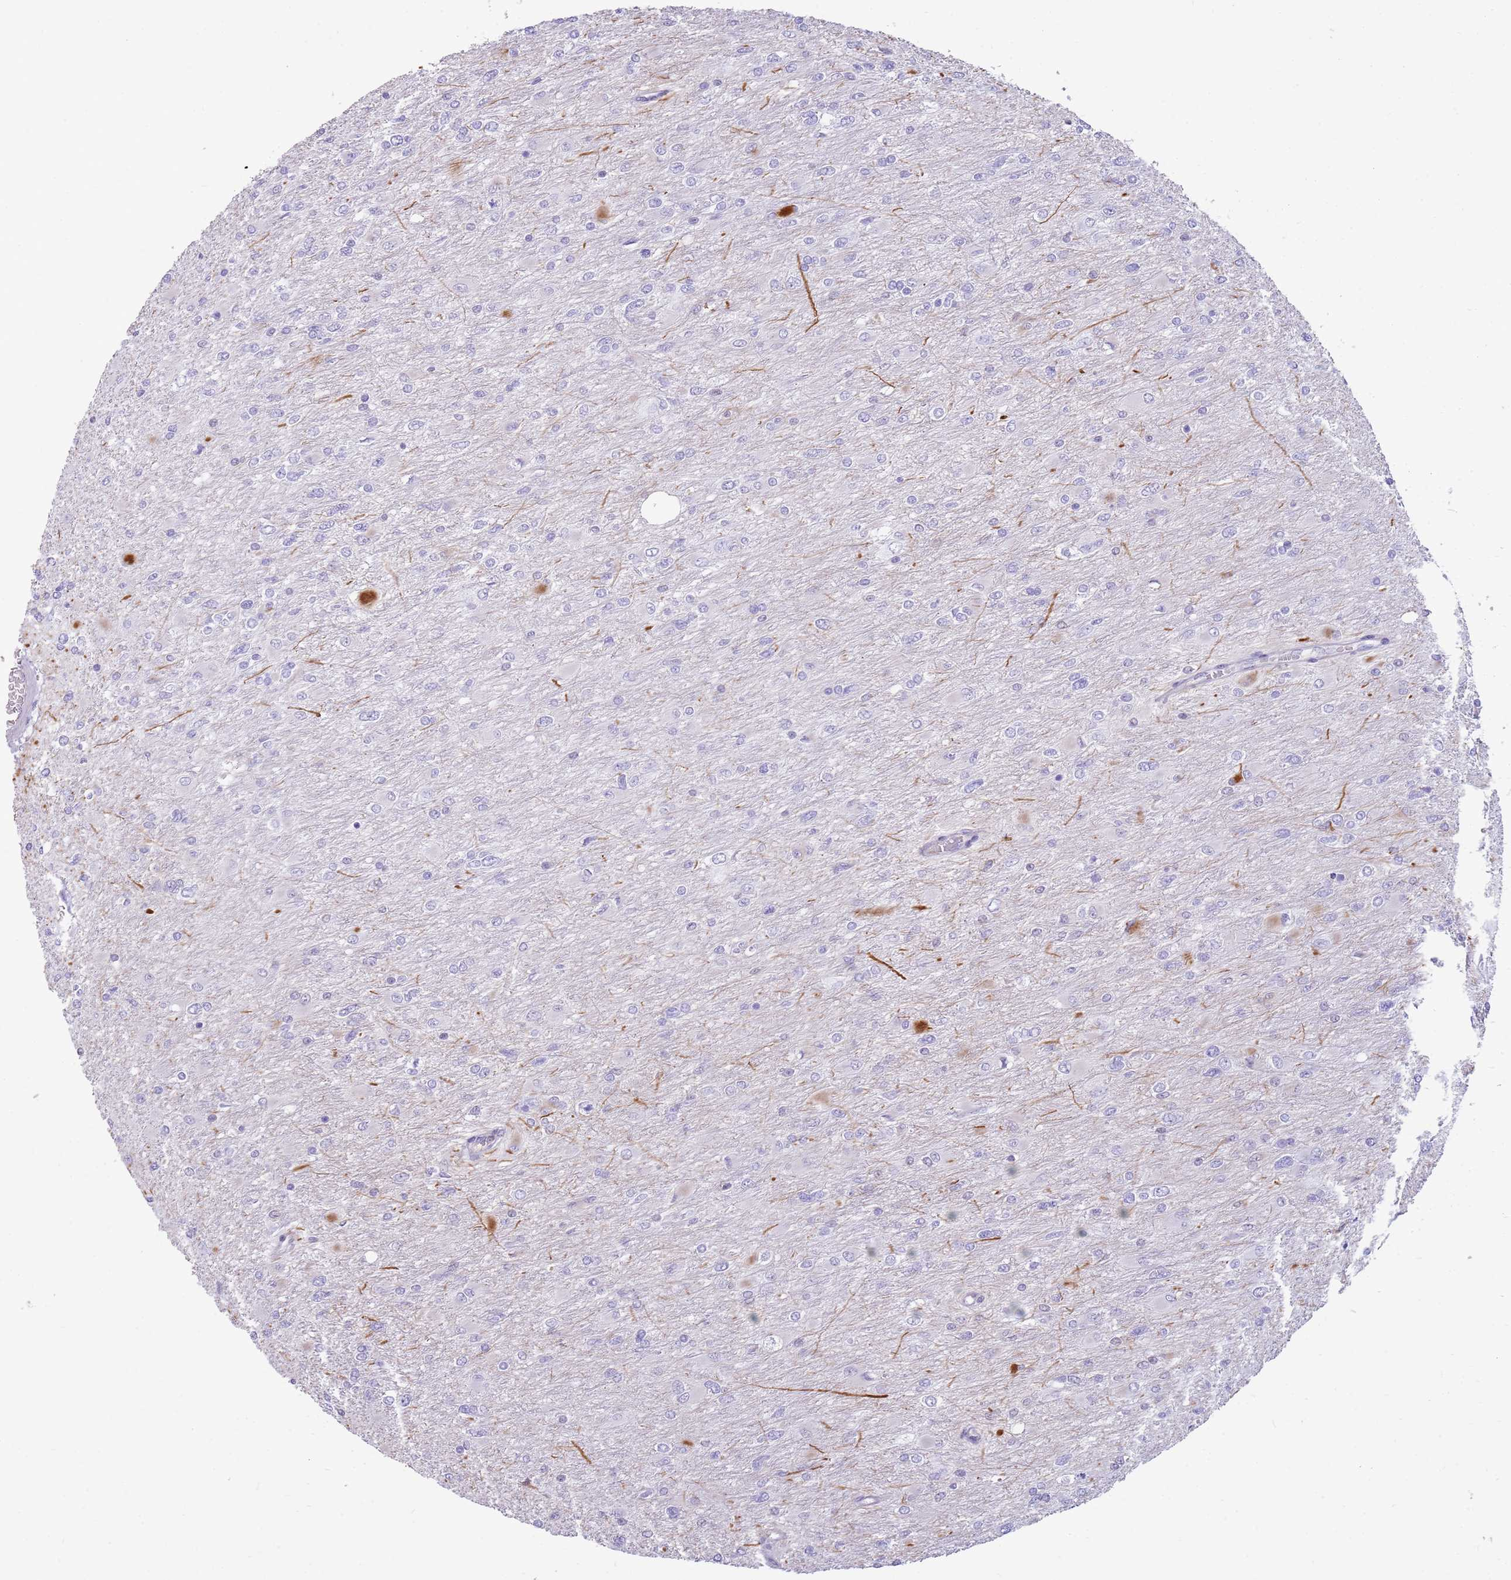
{"staining": {"intensity": "negative", "quantity": "none", "location": "none"}, "tissue": "glioma", "cell_type": "Tumor cells", "image_type": "cancer", "snomed": [{"axis": "morphology", "description": "Glioma, malignant, High grade"}, {"axis": "topography", "description": "Cerebral cortex"}], "caption": "Immunohistochemistry micrograph of neoplastic tissue: human glioma stained with DAB (3,3'-diaminobenzidine) exhibits no significant protein expression in tumor cells.", "gene": "NBPF3", "patient": {"sex": "female", "age": 36}}